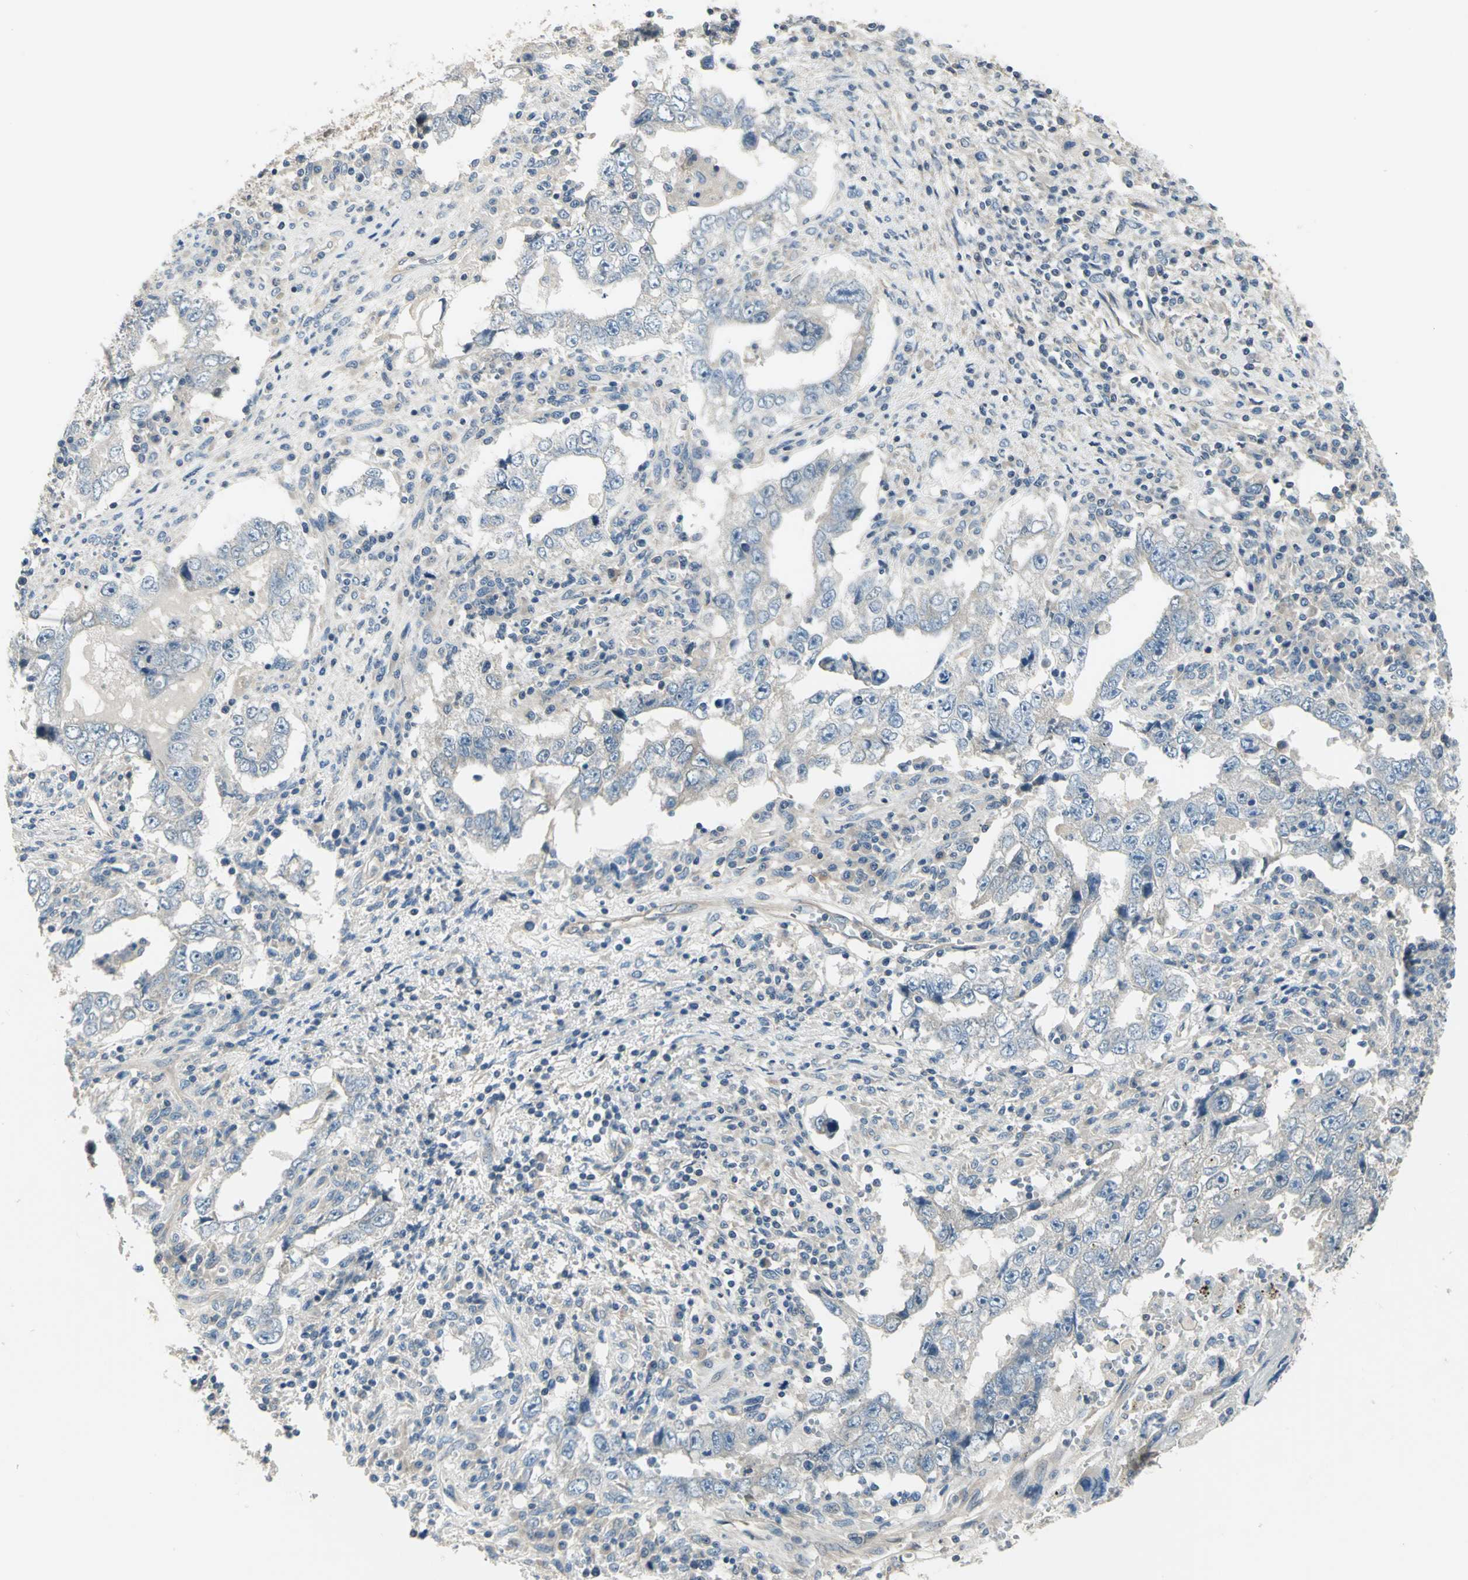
{"staining": {"intensity": "weak", "quantity": "25%-75%", "location": "cytoplasmic/membranous"}, "tissue": "testis cancer", "cell_type": "Tumor cells", "image_type": "cancer", "snomed": [{"axis": "morphology", "description": "Carcinoma, Embryonal, NOS"}, {"axis": "topography", "description": "Testis"}], "caption": "IHC image of testis embryonal carcinoma stained for a protein (brown), which reveals low levels of weak cytoplasmic/membranous positivity in about 25%-75% of tumor cells.", "gene": "PRKAA1", "patient": {"sex": "male", "age": 26}}